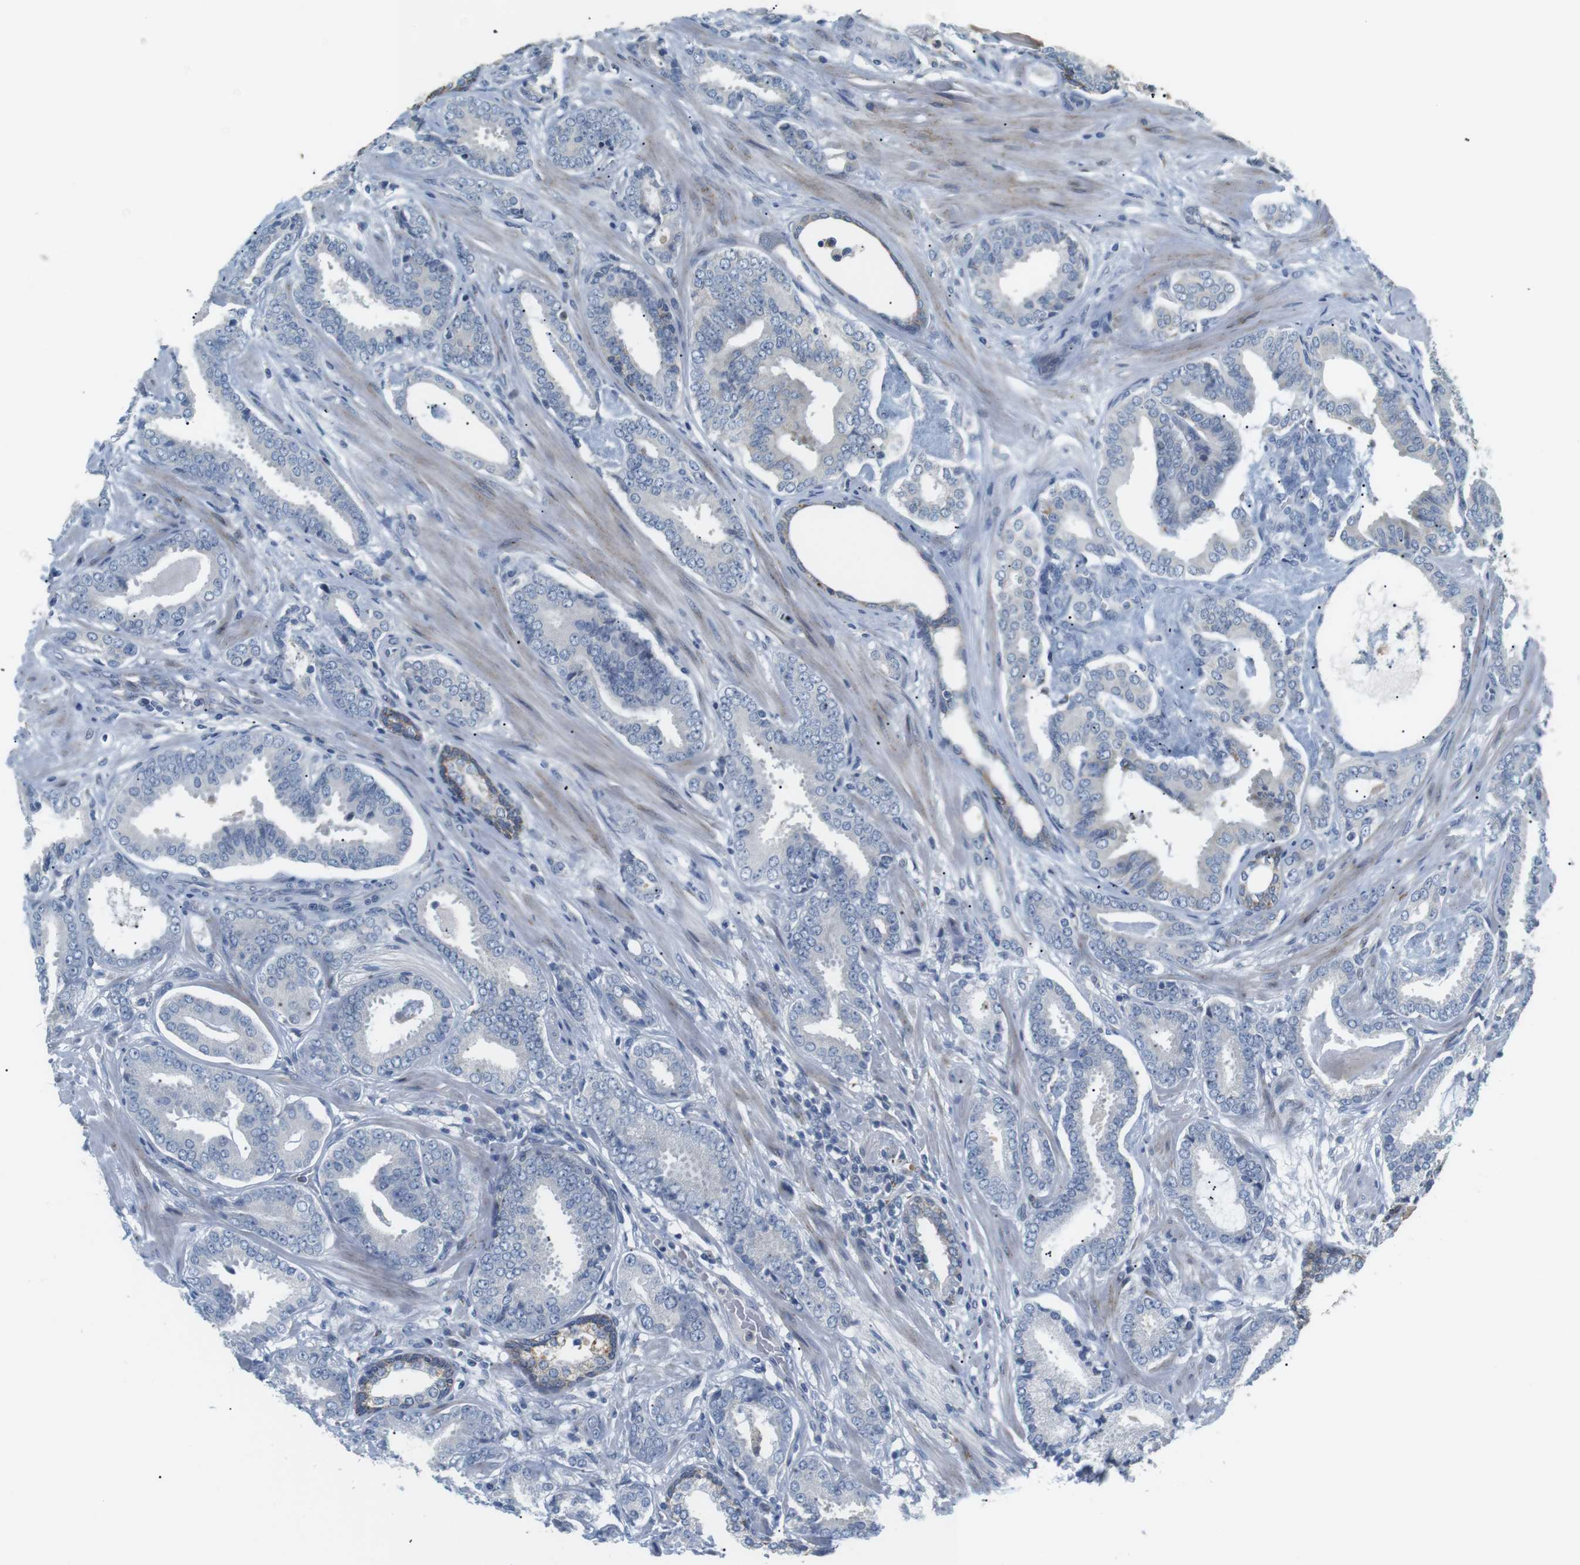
{"staining": {"intensity": "negative", "quantity": "none", "location": "none"}, "tissue": "prostate cancer", "cell_type": "Tumor cells", "image_type": "cancer", "snomed": [{"axis": "morphology", "description": "Adenocarcinoma, Low grade"}, {"axis": "topography", "description": "Prostate"}], "caption": "Human prostate cancer stained for a protein using immunohistochemistry demonstrates no staining in tumor cells.", "gene": "CD300E", "patient": {"sex": "male", "age": 53}}